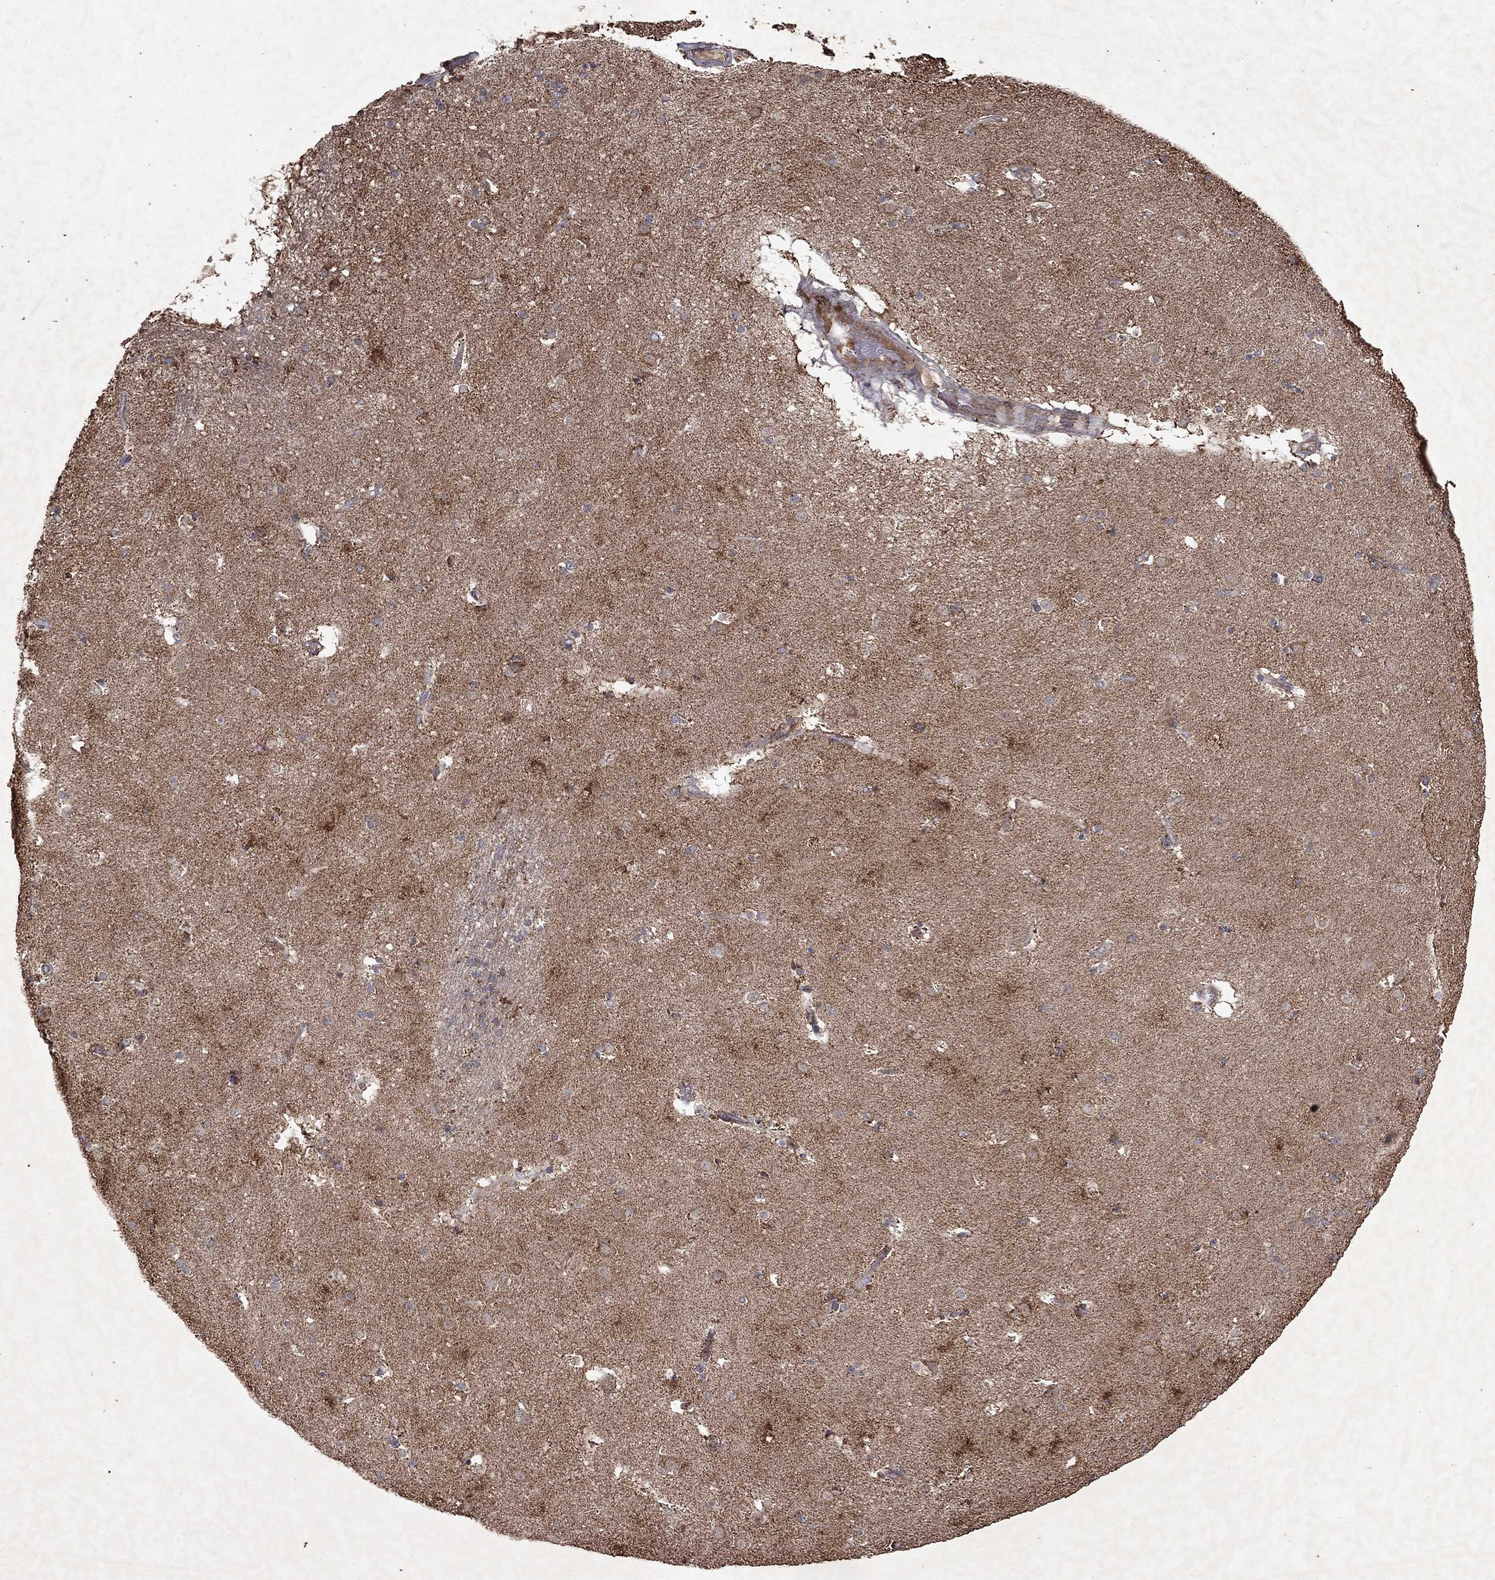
{"staining": {"intensity": "negative", "quantity": "none", "location": "none"}, "tissue": "caudate", "cell_type": "Glial cells", "image_type": "normal", "snomed": [{"axis": "morphology", "description": "Normal tissue, NOS"}, {"axis": "topography", "description": "Lateral ventricle wall"}], "caption": "The immunohistochemistry (IHC) image has no significant expression in glial cells of caudate. (Brightfield microscopy of DAB immunohistochemistry (IHC) at high magnification).", "gene": "PYROXD2", "patient": {"sex": "male", "age": 51}}